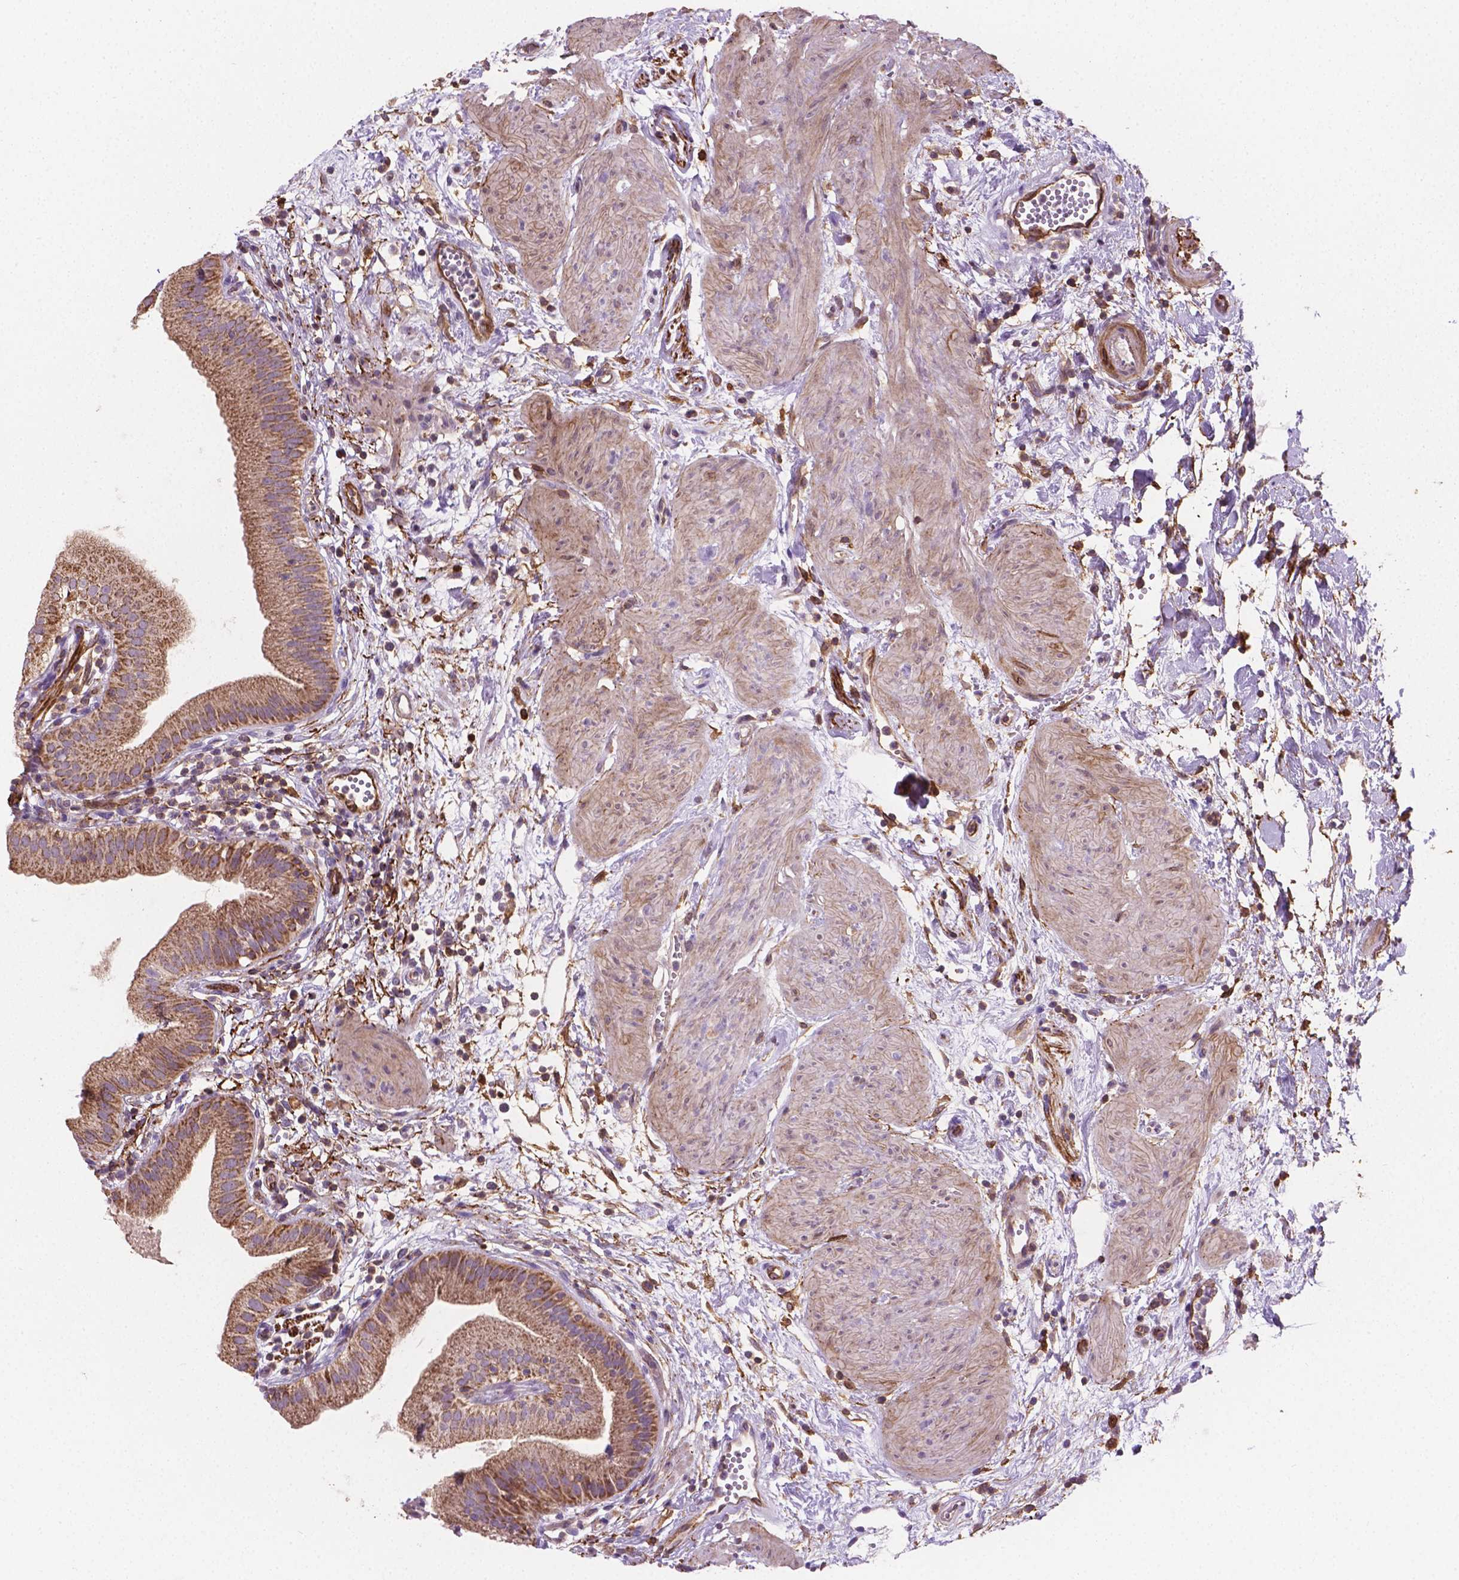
{"staining": {"intensity": "moderate", "quantity": ">75%", "location": "cytoplasmic/membranous"}, "tissue": "gallbladder", "cell_type": "Glandular cells", "image_type": "normal", "snomed": [{"axis": "morphology", "description": "Normal tissue, NOS"}, {"axis": "topography", "description": "Gallbladder"}], "caption": "Immunohistochemical staining of unremarkable gallbladder shows >75% levels of moderate cytoplasmic/membranous protein staining in about >75% of glandular cells. (DAB IHC, brown staining for protein, blue staining for nuclei).", "gene": "TCAF1", "patient": {"sex": "female", "age": 65}}